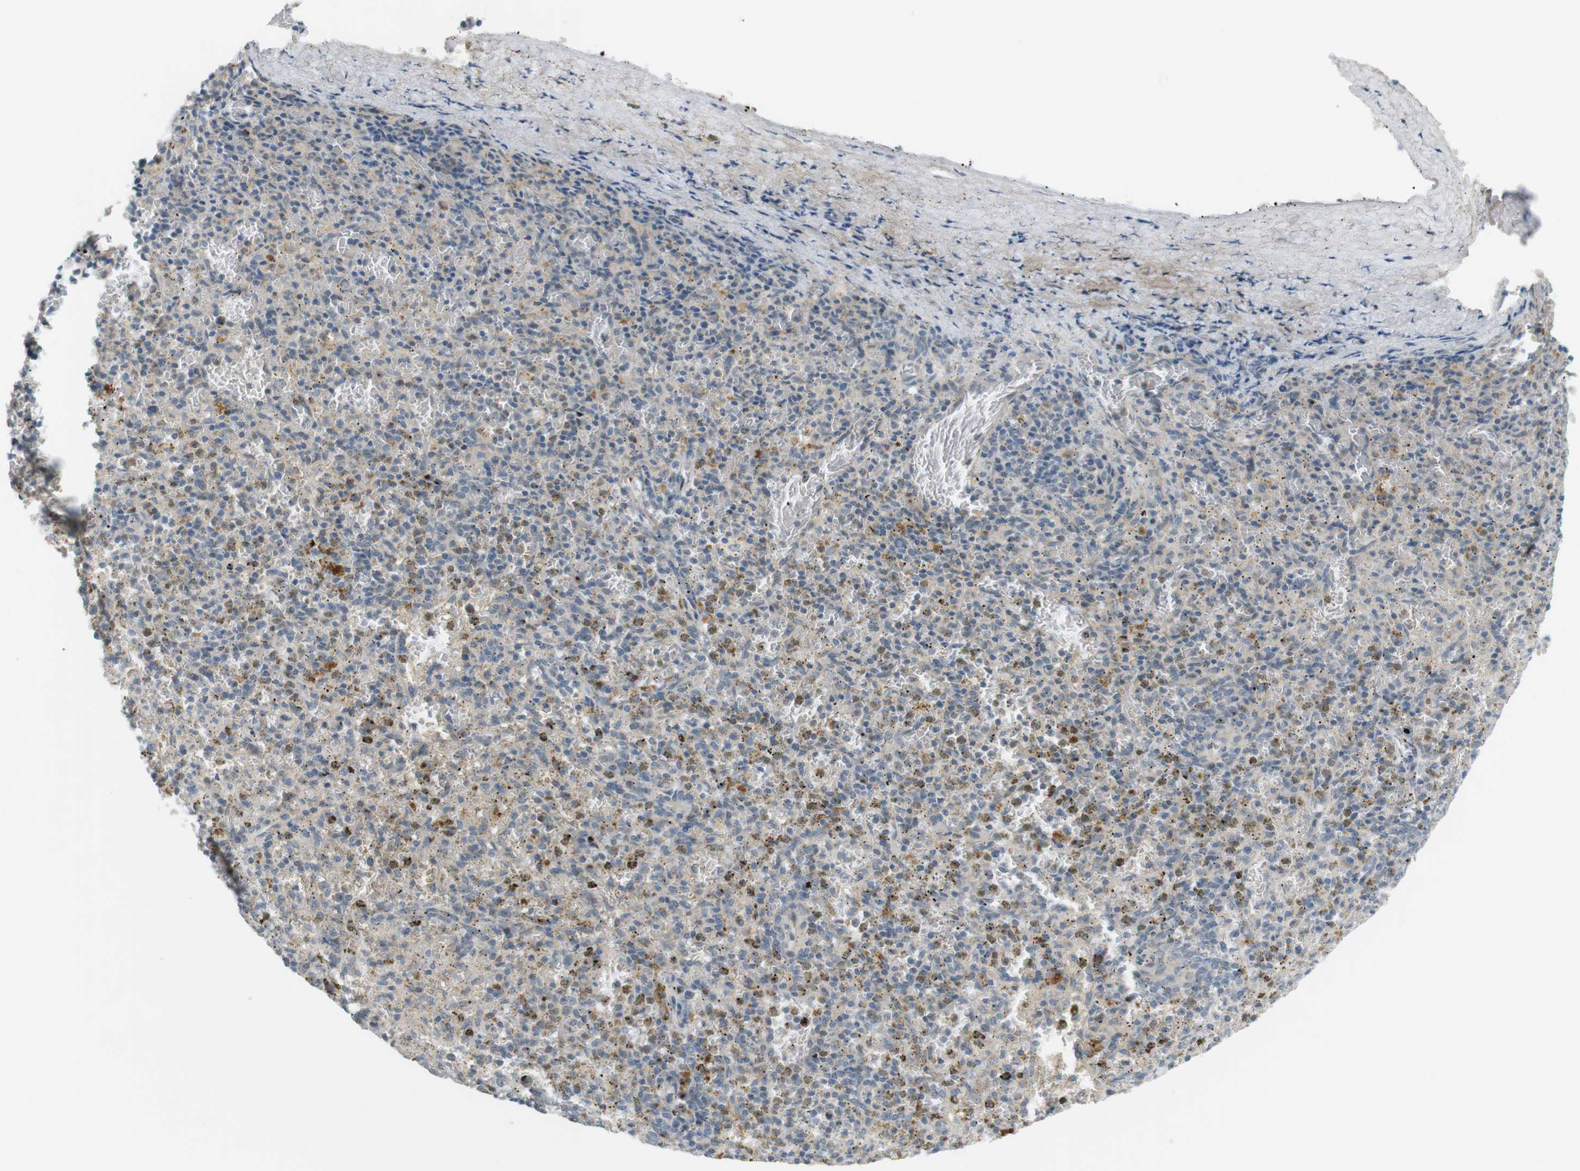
{"staining": {"intensity": "moderate", "quantity": "25%-75%", "location": "cytoplasmic/membranous"}, "tissue": "spleen", "cell_type": "Cells in red pulp", "image_type": "normal", "snomed": [{"axis": "morphology", "description": "Normal tissue, NOS"}, {"axis": "topography", "description": "Spleen"}], "caption": "About 25%-75% of cells in red pulp in normal spleen display moderate cytoplasmic/membranous protein staining as visualized by brown immunohistochemical staining.", "gene": "UGT8", "patient": {"sex": "male", "age": 72}}